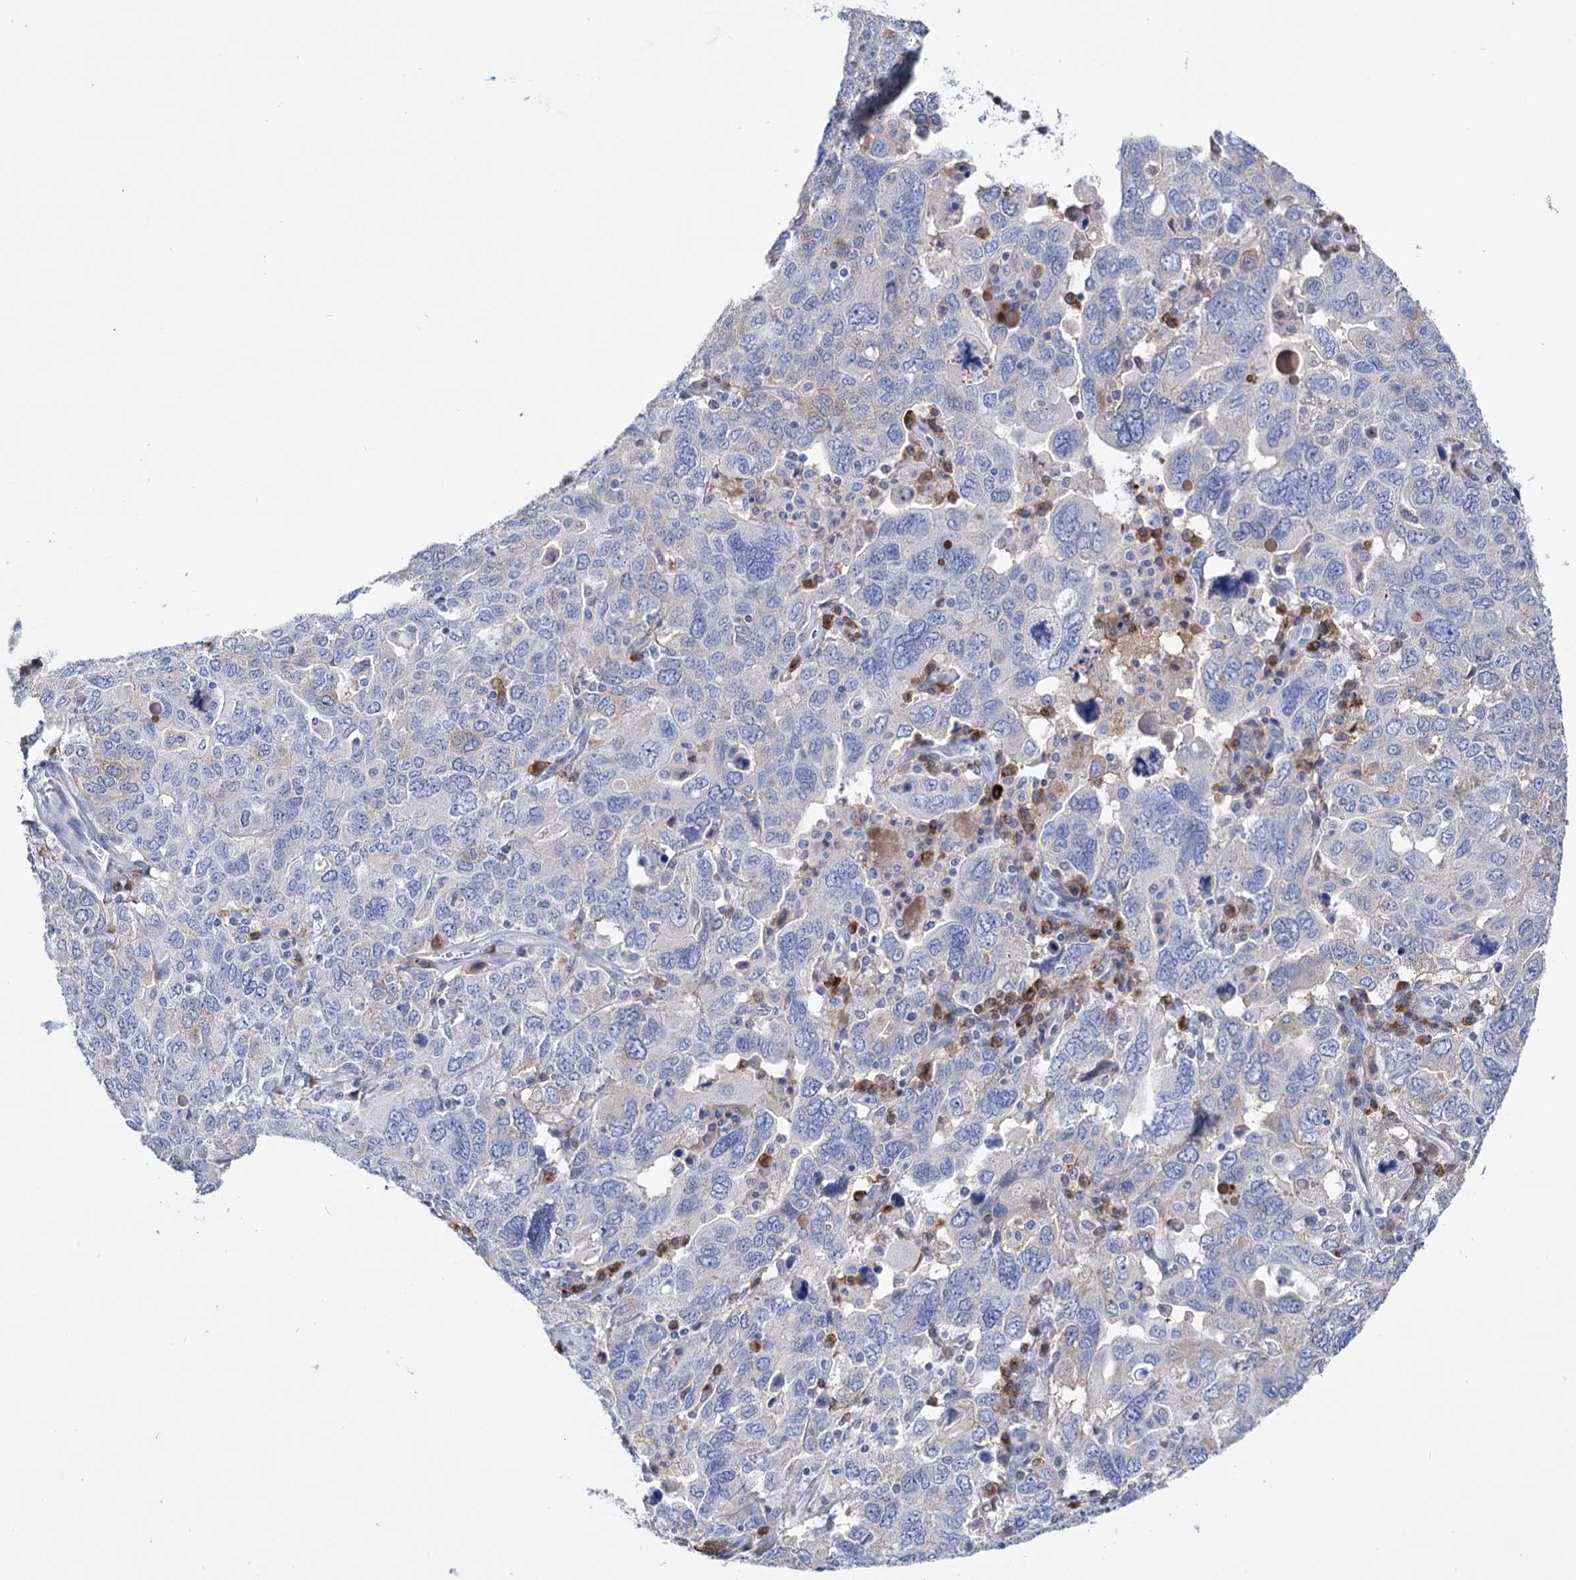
{"staining": {"intensity": "moderate", "quantity": "<25%", "location": "cytoplasmic/membranous"}, "tissue": "ovarian cancer", "cell_type": "Tumor cells", "image_type": "cancer", "snomed": [{"axis": "morphology", "description": "Carcinoma, endometroid"}, {"axis": "topography", "description": "Ovary"}], "caption": "Tumor cells display low levels of moderate cytoplasmic/membranous positivity in about <25% of cells in ovarian cancer.", "gene": "BBS4", "patient": {"sex": "female", "age": 62}}